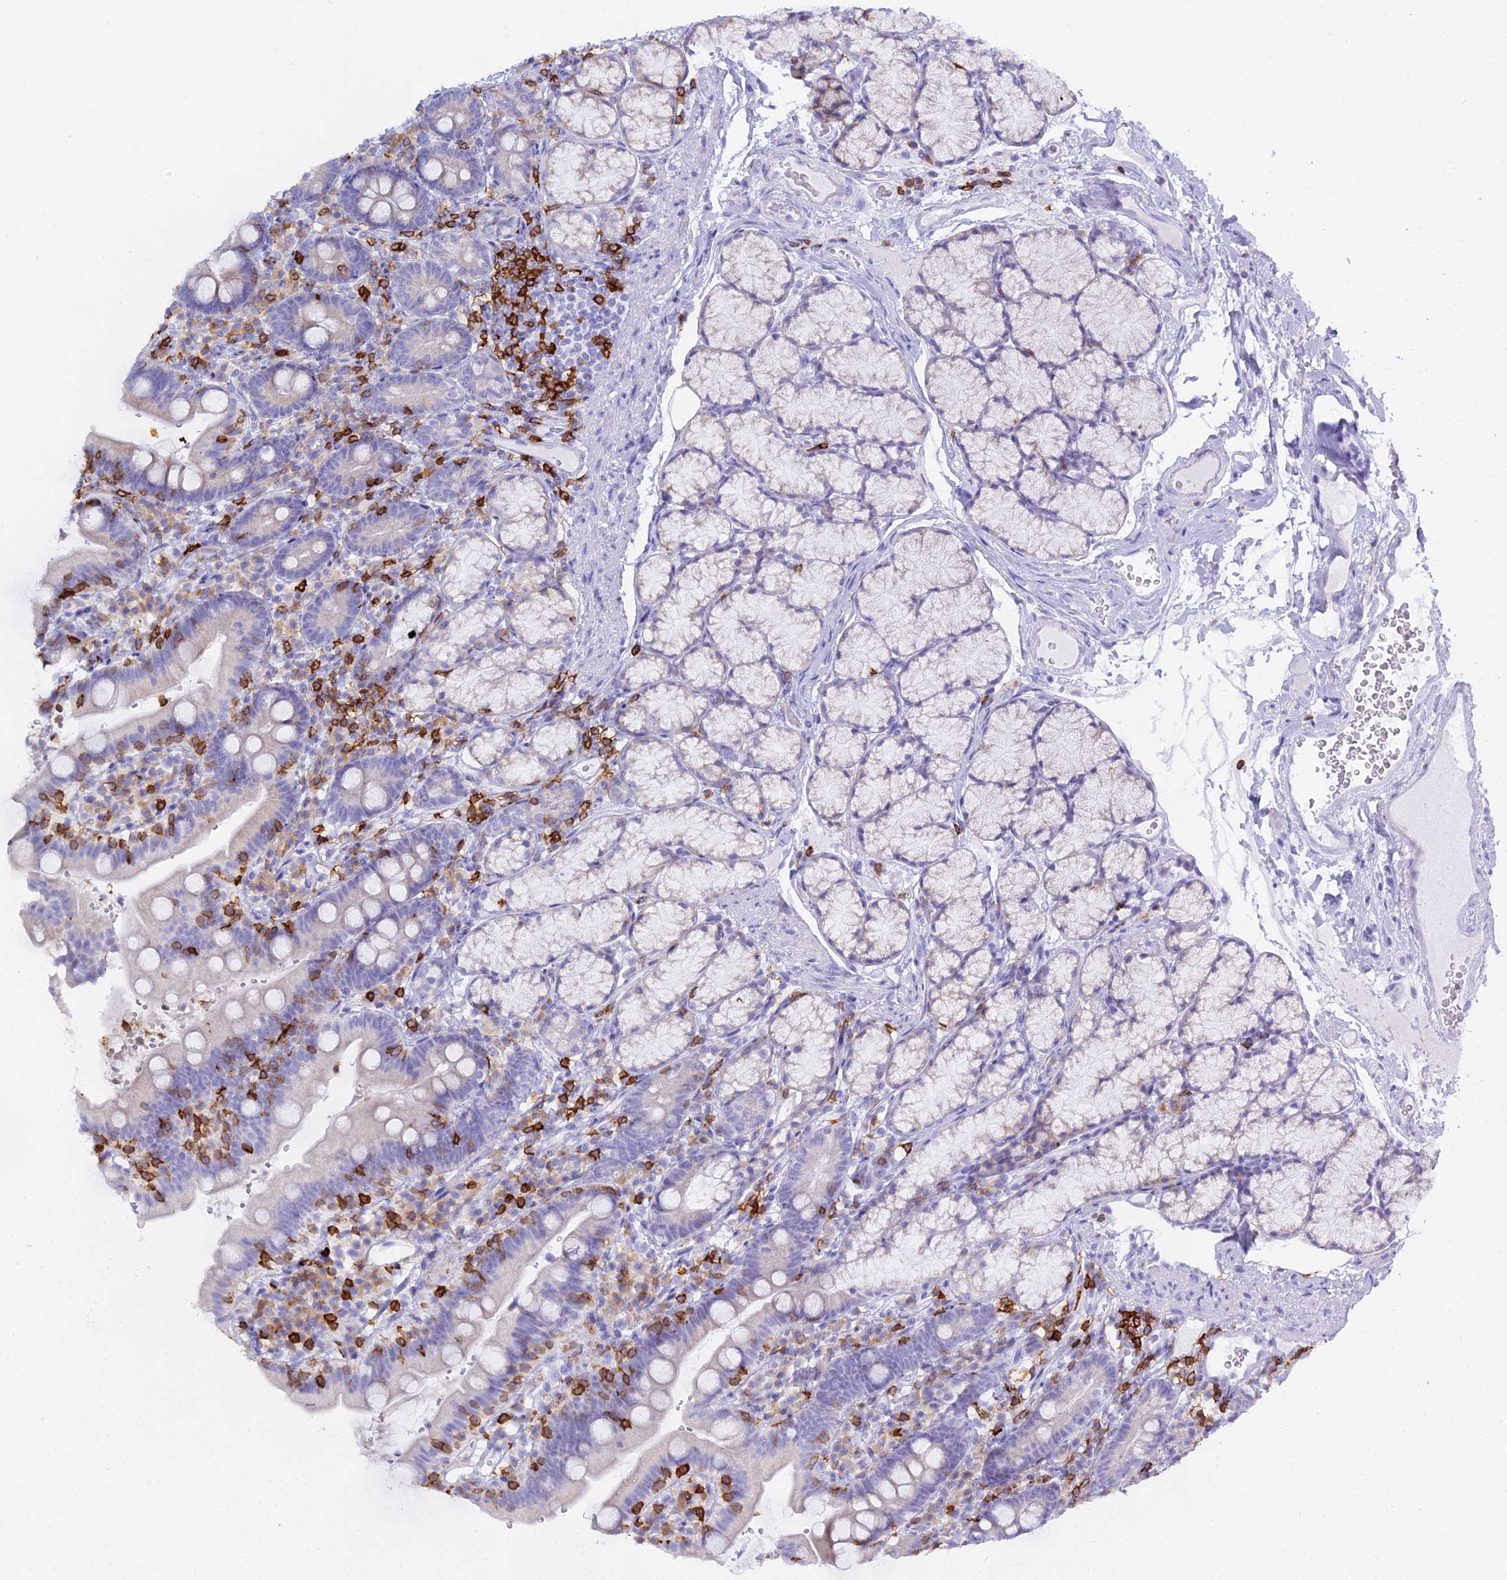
{"staining": {"intensity": "negative", "quantity": "none", "location": "none"}, "tissue": "duodenum", "cell_type": "Glandular cells", "image_type": "normal", "snomed": [{"axis": "morphology", "description": "Normal tissue, NOS"}, {"axis": "topography", "description": "Duodenum"}], "caption": "High power microscopy image of an IHC histopathology image of benign duodenum, revealing no significant expression in glandular cells. Nuclei are stained in blue.", "gene": "CD5", "patient": {"sex": "female", "age": 67}}